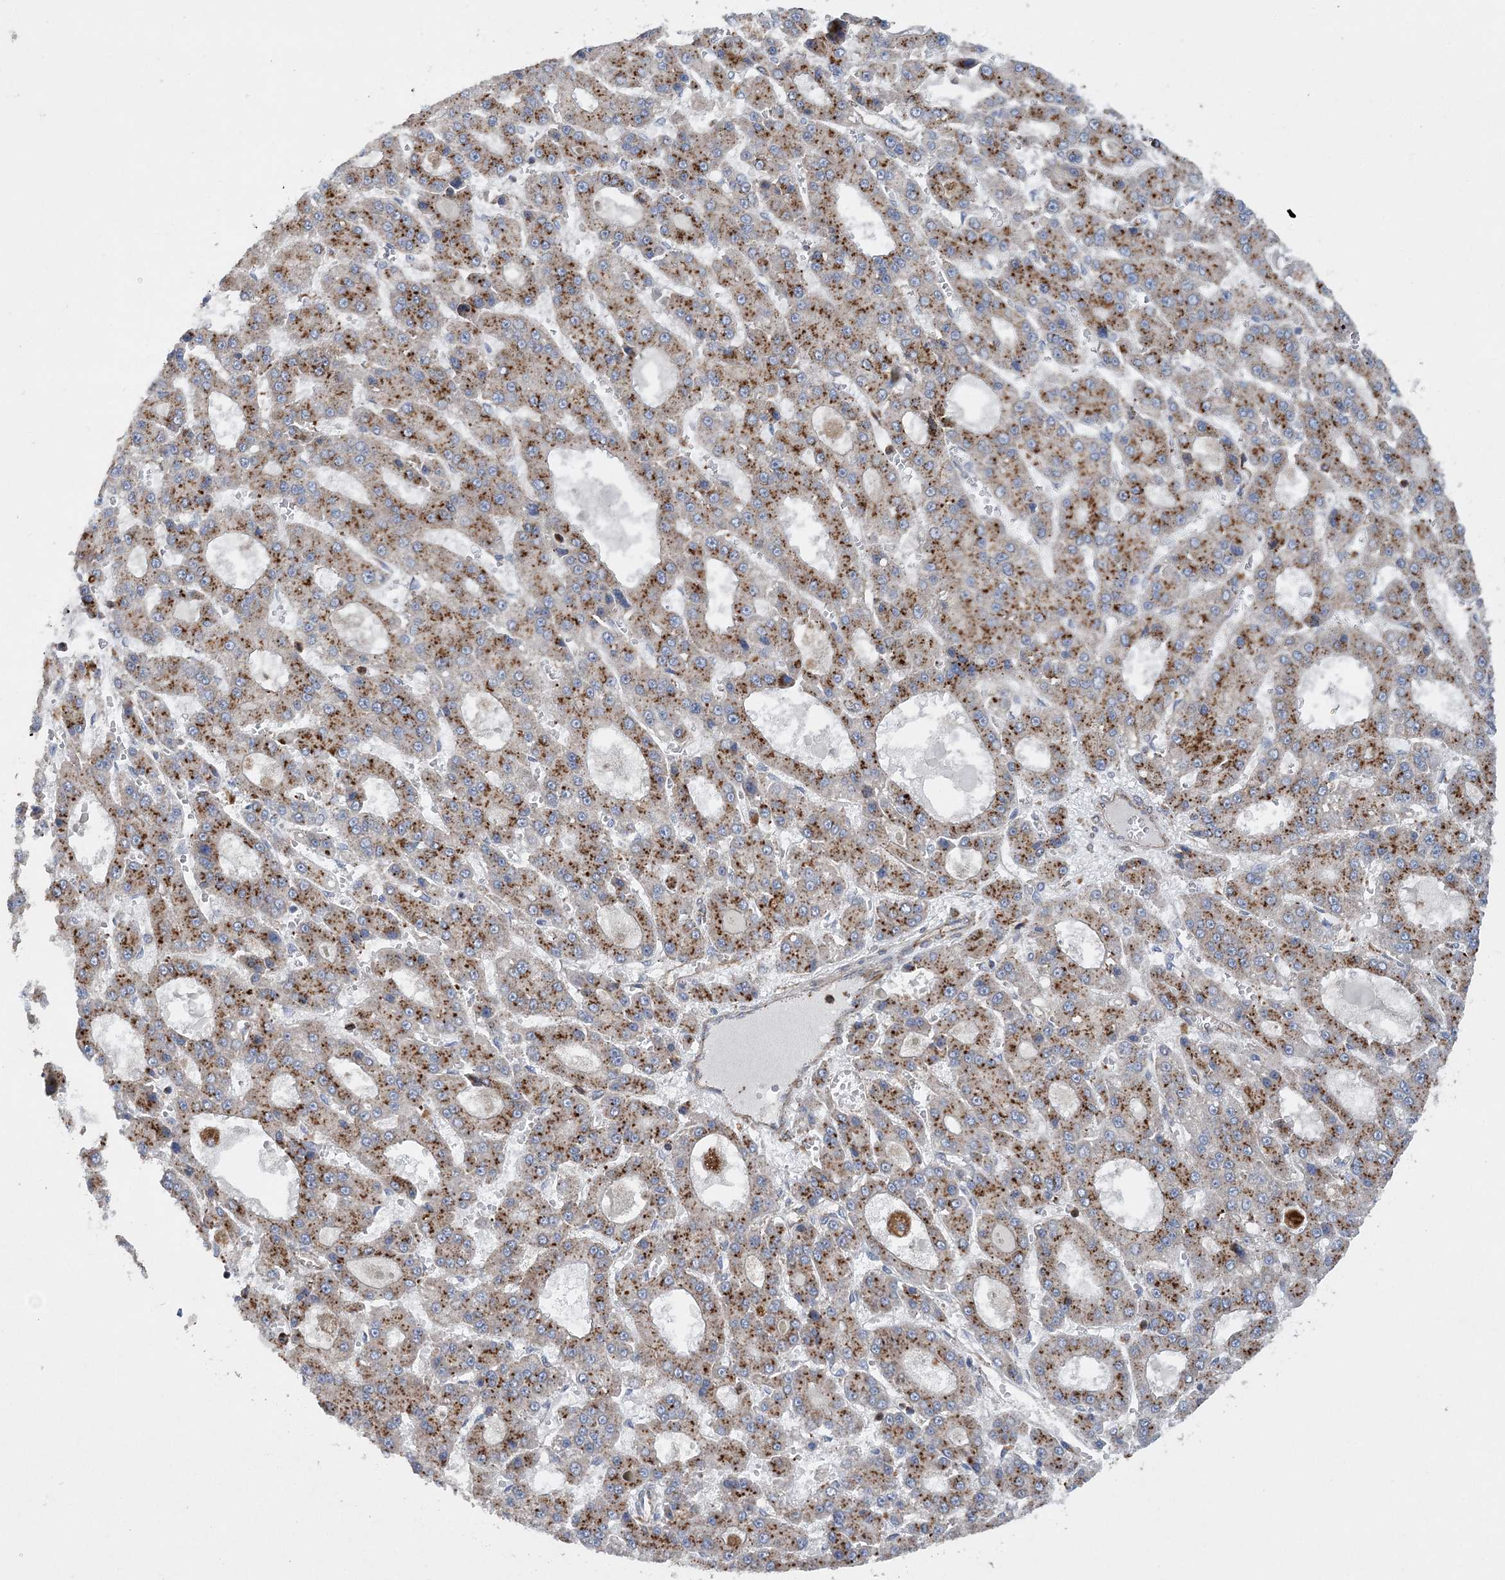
{"staining": {"intensity": "moderate", "quantity": ">75%", "location": "cytoplasmic/membranous"}, "tissue": "liver cancer", "cell_type": "Tumor cells", "image_type": "cancer", "snomed": [{"axis": "morphology", "description": "Carcinoma, Hepatocellular, NOS"}, {"axis": "topography", "description": "Liver"}], "caption": "DAB (3,3'-diaminobenzidine) immunohistochemical staining of human hepatocellular carcinoma (liver) demonstrates moderate cytoplasmic/membranous protein expression in approximately >75% of tumor cells.", "gene": "PTTG1IP", "patient": {"sex": "male", "age": 70}}